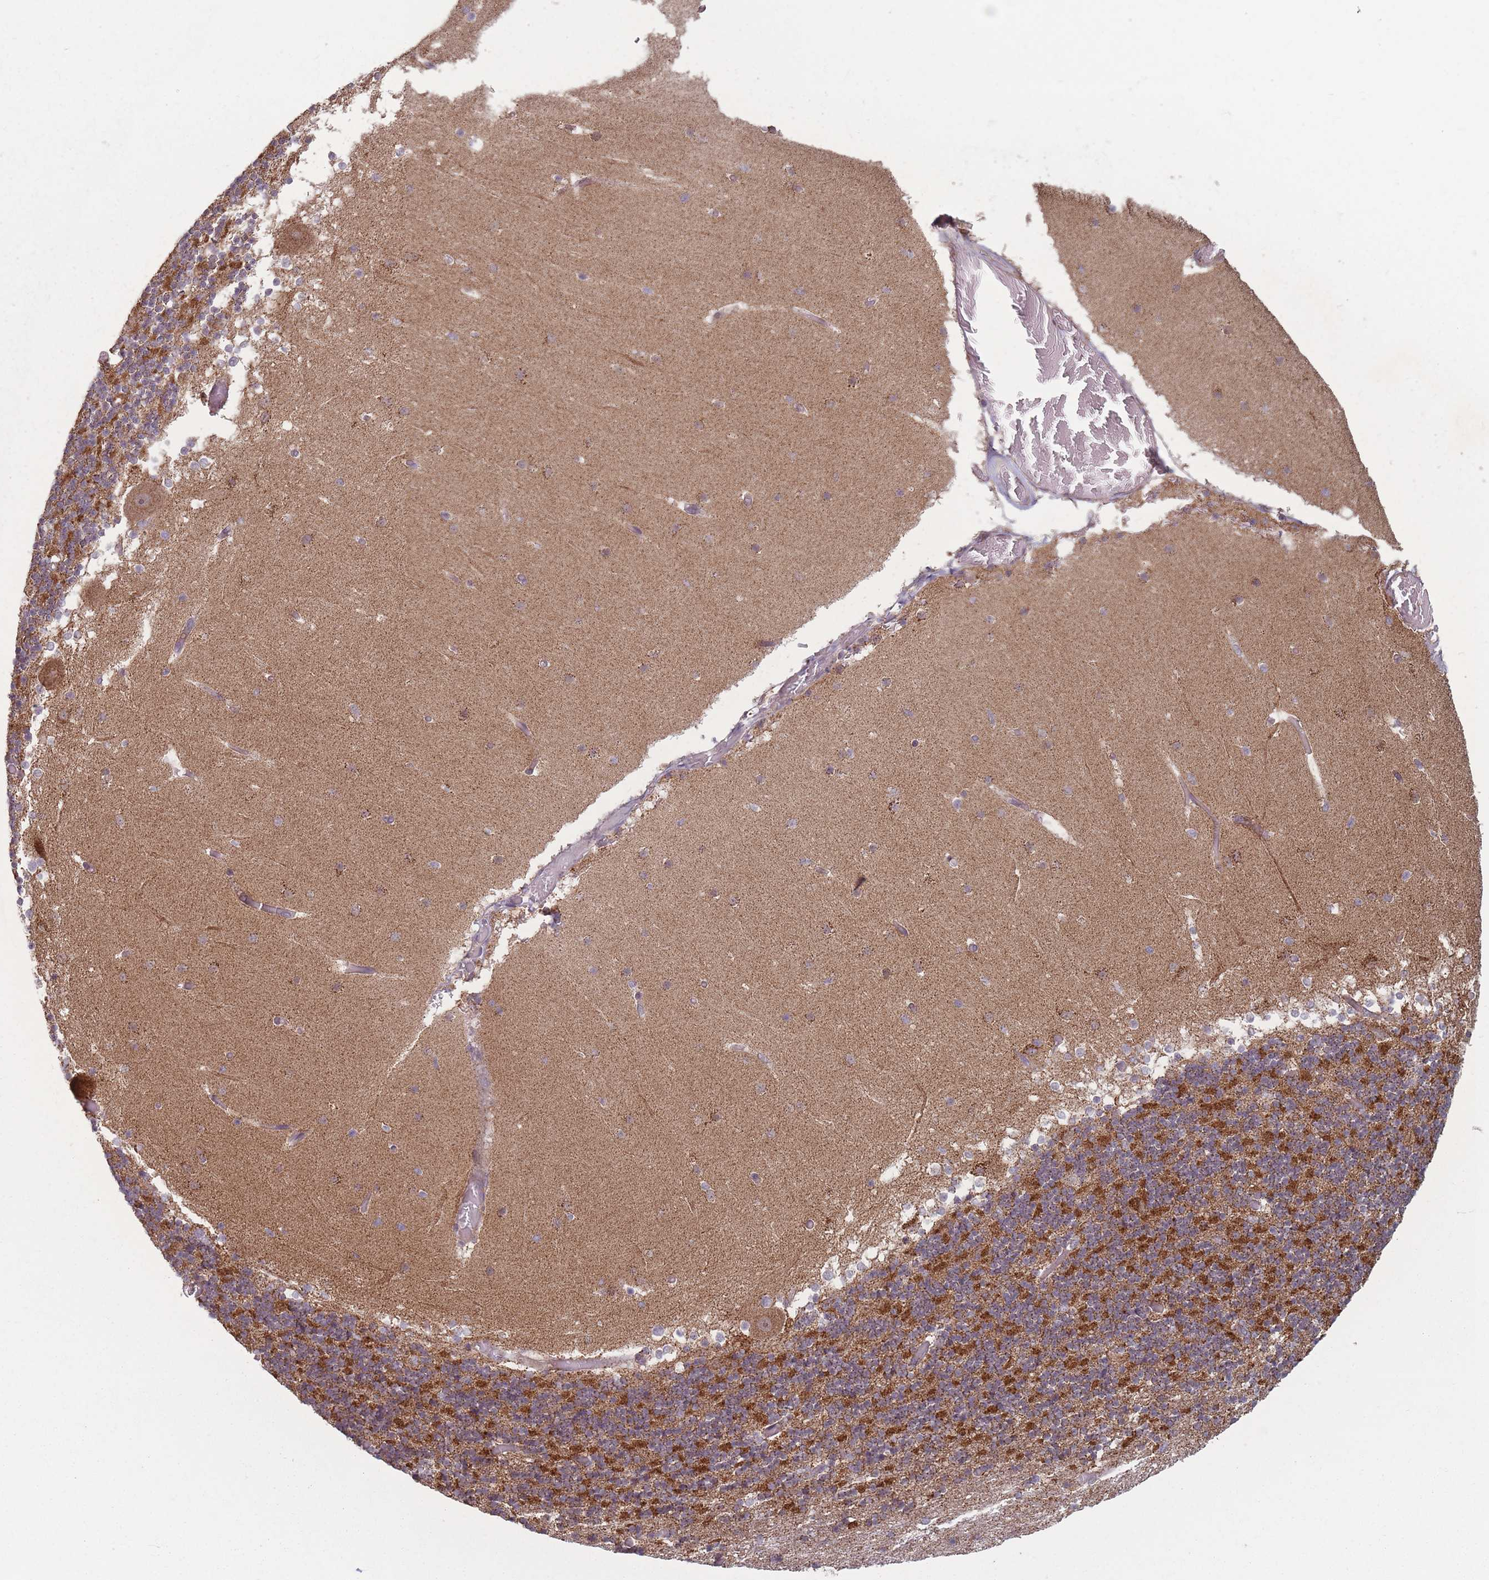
{"staining": {"intensity": "strong", "quantity": "25%-75%", "location": "cytoplasmic/membranous"}, "tissue": "cerebellum", "cell_type": "Cells in granular layer", "image_type": "normal", "snomed": [{"axis": "morphology", "description": "Normal tissue, NOS"}, {"axis": "topography", "description": "Cerebellum"}], "caption": "Cerebellum stained with immunohistochemistry shows strong cytoplasmic/membranous staining in about 25%-75% of cells in granular layer. Nuclei are stained in blue.", "gene": "OR10Q1", "patient": {"sex": "female", "age": 28}}